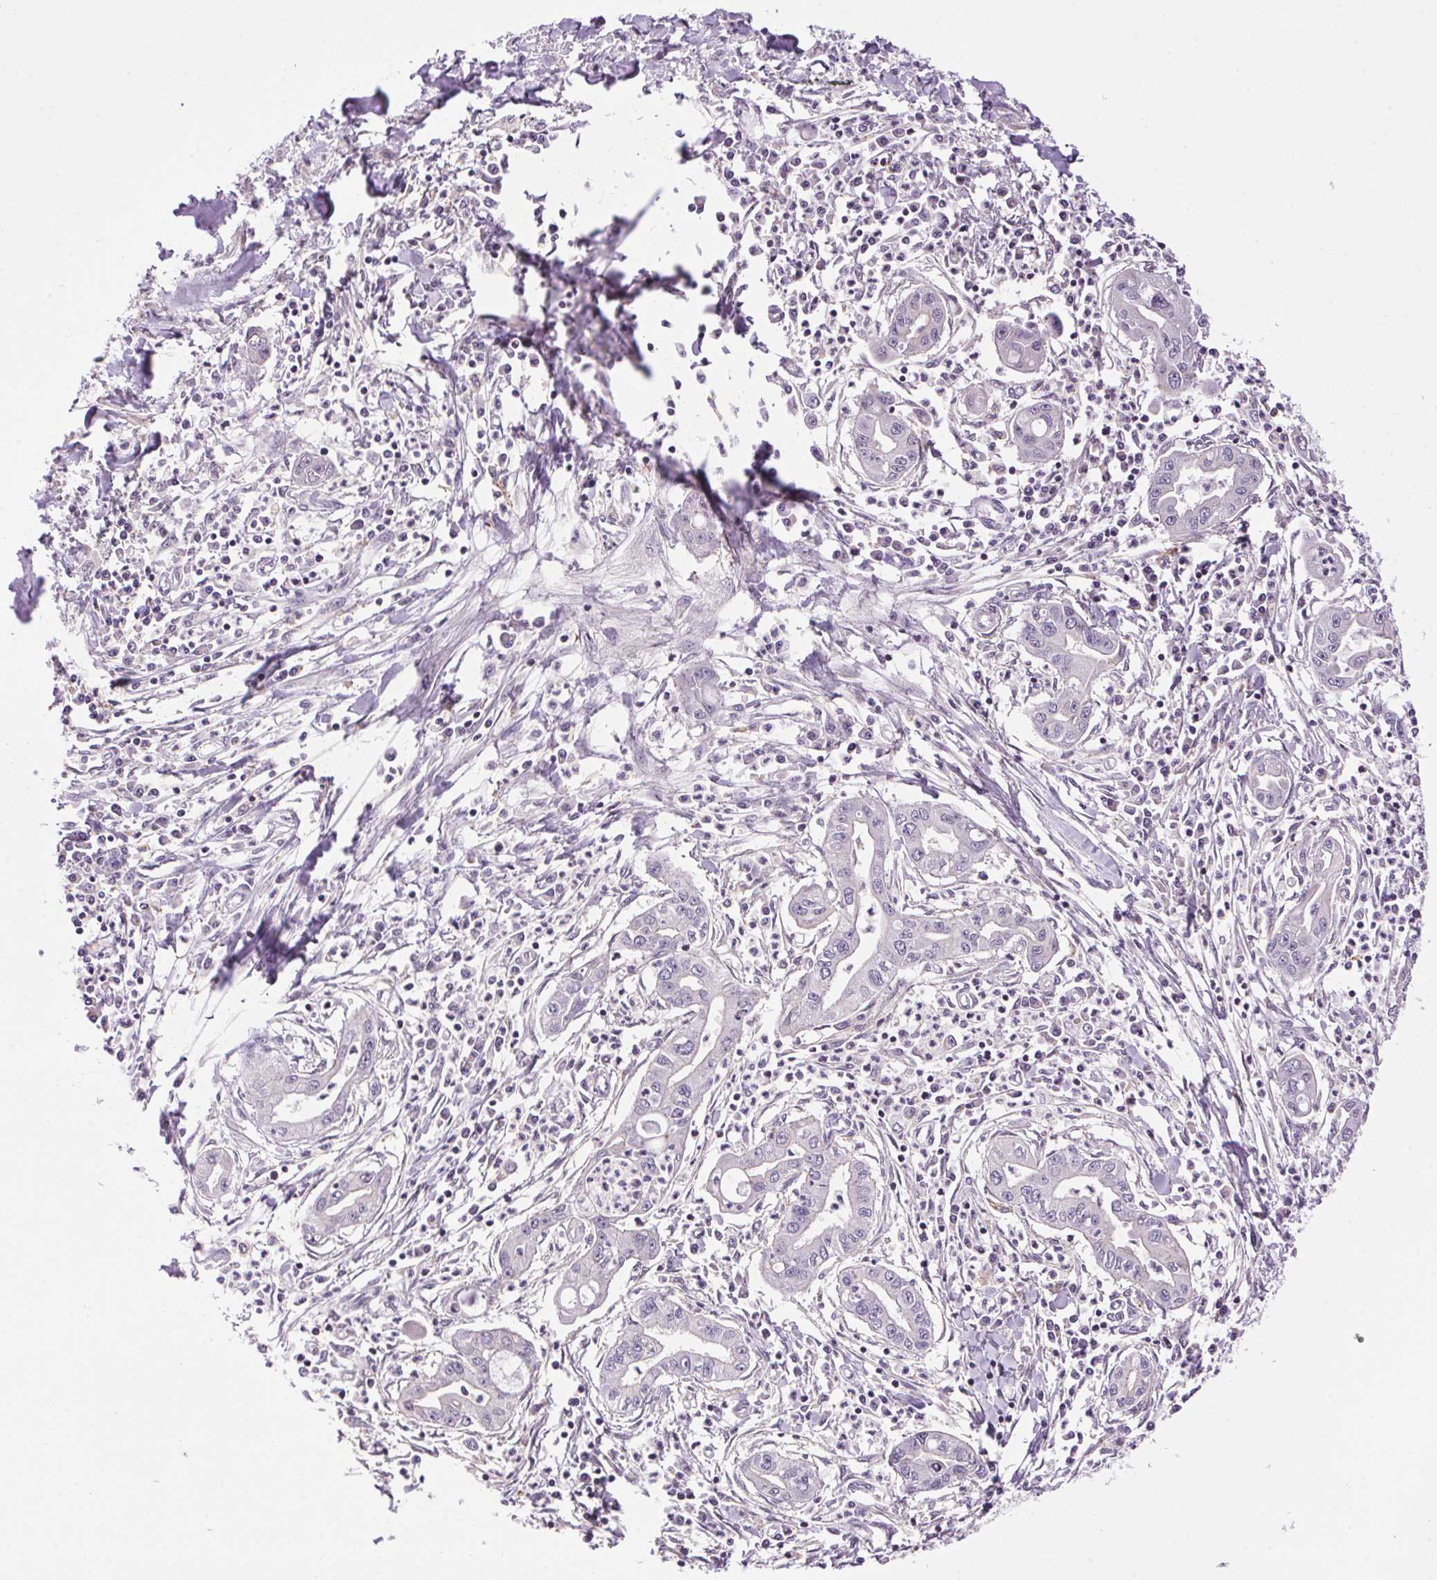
{"staining": {"intensity": "negative", "quantity": "none", "location": "none"}, "tissue": "pancreatic cancer", "cell_type": "Tumor cells", "image_type": "cancer", "snomed": [{"axis": "morphology", "description": "Adenocarcinoma, NOS"}, {"axis": "topography", "description": "Pancreas"}], "caption": "This histopathology image is of pancreatic adenocarcinoma stained with immunohistochemistry to label a protein in brown with the nuclei are counter-stained blue. There is no positivity in tumor cells. (DAB (3,3'-diaminobenzidine) immunohistochemistry (IHC), high magnification).", "gene": "SMIM13", "patient": {"sex": "male", "age": 72}}